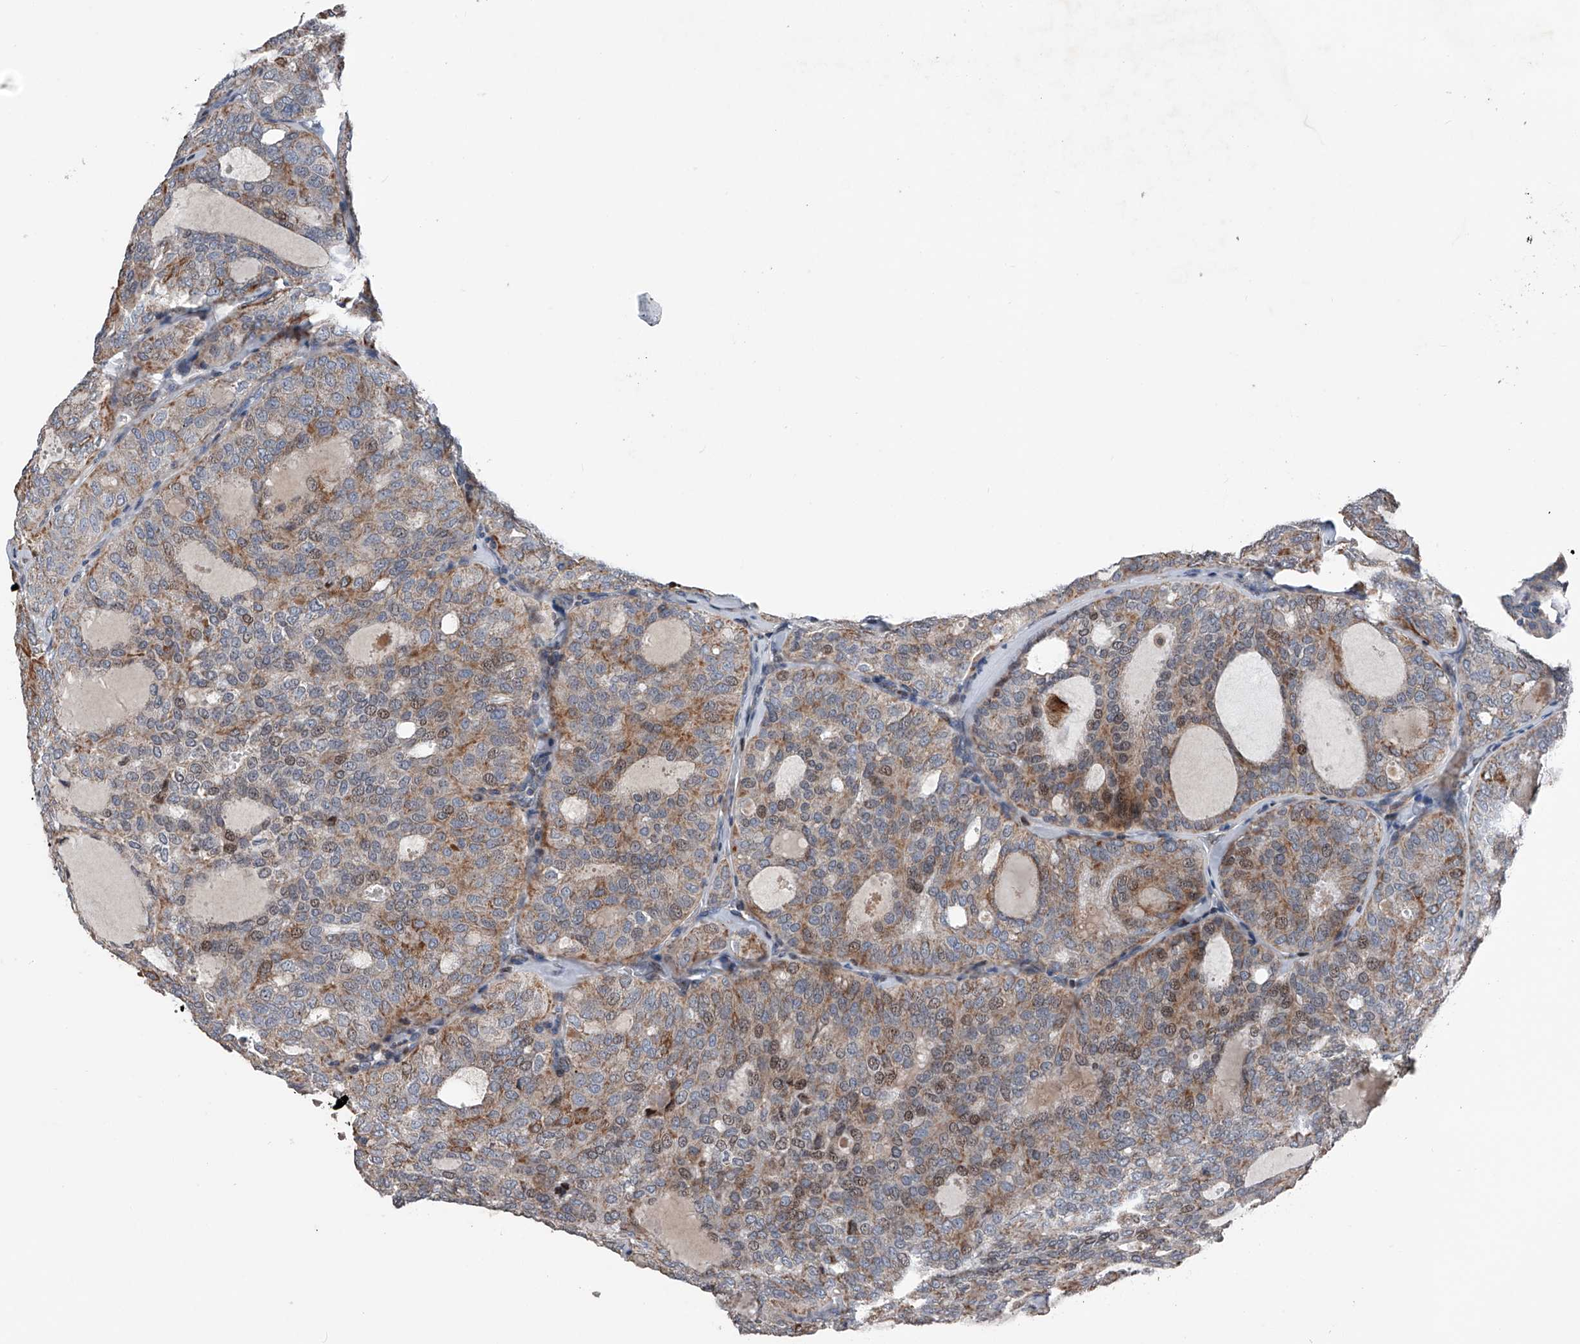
{"staining": {"intensity": "moderate", "quantity": "25%-75%", "location": "cytoplasmic/membranous,nuclear"}, "tissue": "thyroid cancer", "cell_type": "Tumor cells", "image_type": "cancer", "snomed": [{"axis": "morphology", "description": "Follicular adenoma carcinoma, NOS"}, {"axis": "topography", "description": "Thyroid gland"}], "caption": "Moderate cytoplasmic/membranous and nuclear expression for a protein is appreciated in approximately 25%-75% of tumor cells of thyroid cancer (follicular adenoma carcinoma) using immunohistochemistry (IHC).", "gene": "DST", "patient": {"sex": "male", "age": 75}}